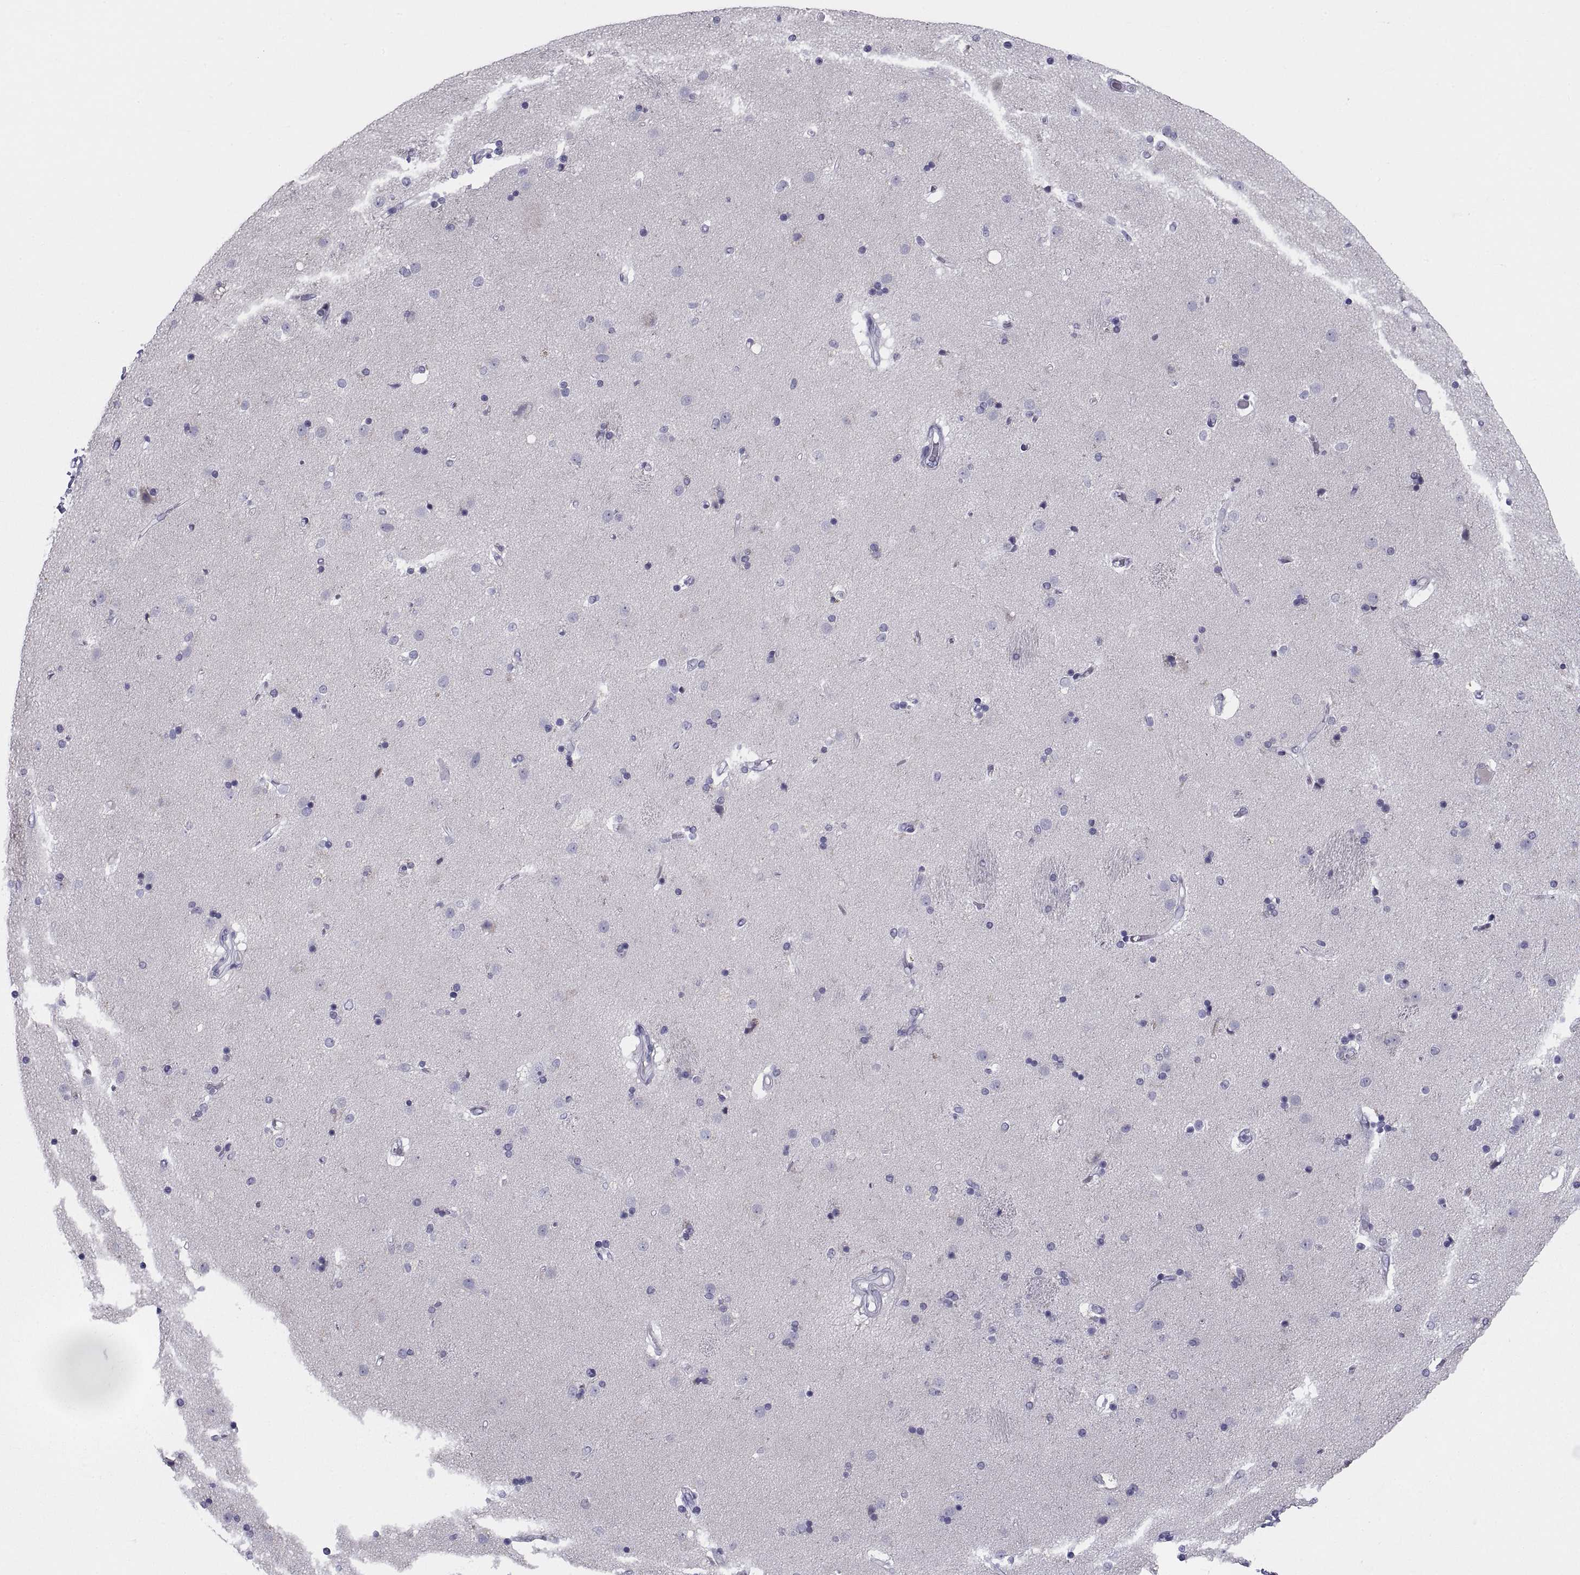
{"staining": {"intensity": "negative", "quantity": "none", "location": "none"}, "tissue": "caudate", "cell_type": "Glial cells", "image_type": "normal", "snomed": [{"axis": "morphology", "description": "Normal tissue, NOS"}, {"axis": "topography", "description": "Lateral ventricle wall"}], "caption": "Image shows no protein staining in glial cells of benign caudate. The staining was performed using DAB (3,3'-diaminobenzidine) to visualize the protein expression in brown, while the nuclei were stained in blue with hematoxylin (Magnification: 20x).", "gene": "DEFB129", "patient": {"sex": "male", "age": 54}}